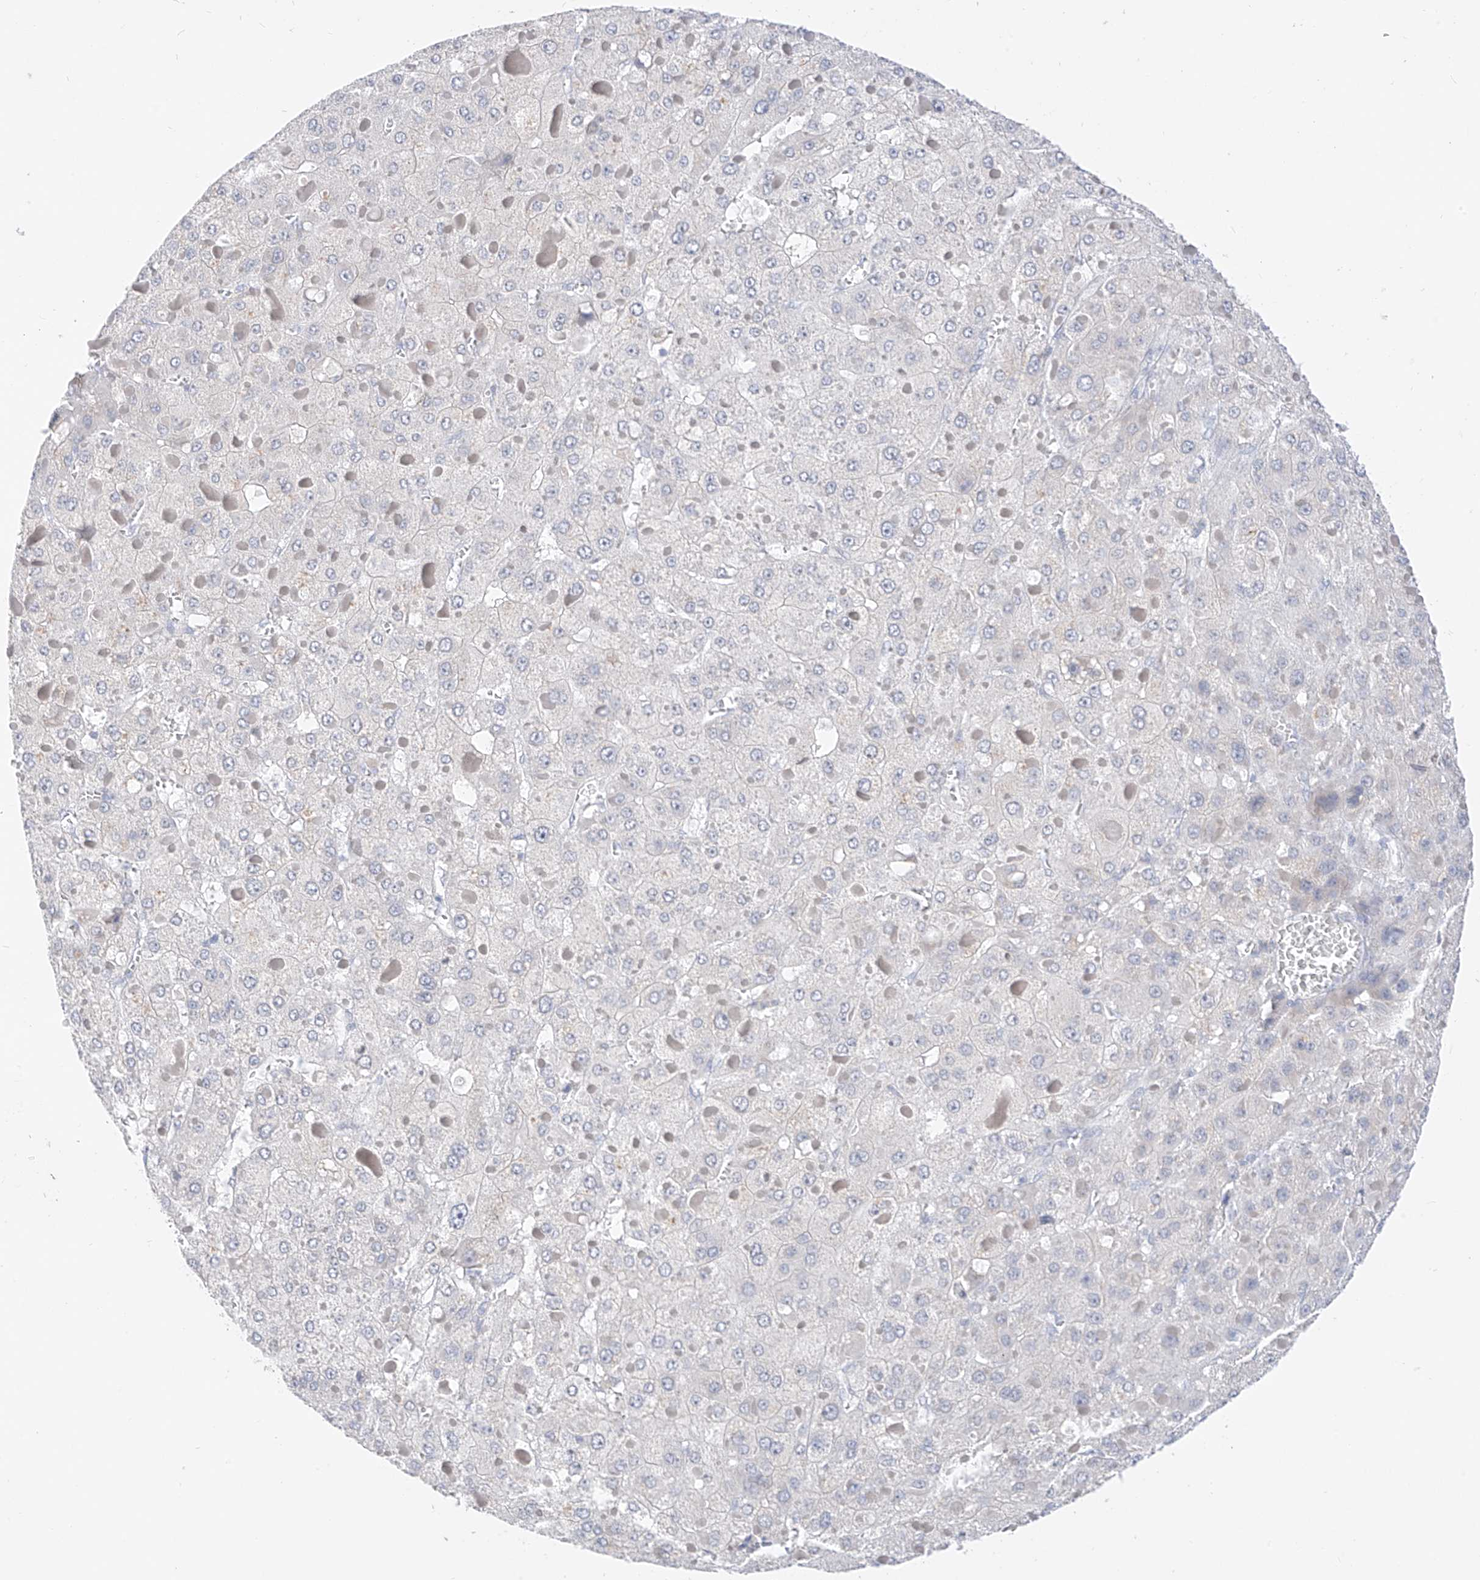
{"staining": {"intensity": "negative", "quantity": "none", "location": "none"}, "tissue": "liver cancer", "cell_type": "Tumor cells", "image_type": "cancer", "snomed": [{"axis": "morphology", "description": "Carcinoma, Hepatocellular, NOS"}, {"axis": "topography", "description": "Liver"}], "caption": "DAB (3,3'-diaminobenzidine) immunohistochemical staining of liver cancer (hepatocellular carcinoma) reveals no significant staining in tumor cells.", "gene": "BARX2", "patient": {"sex": "female", "age": 73}}